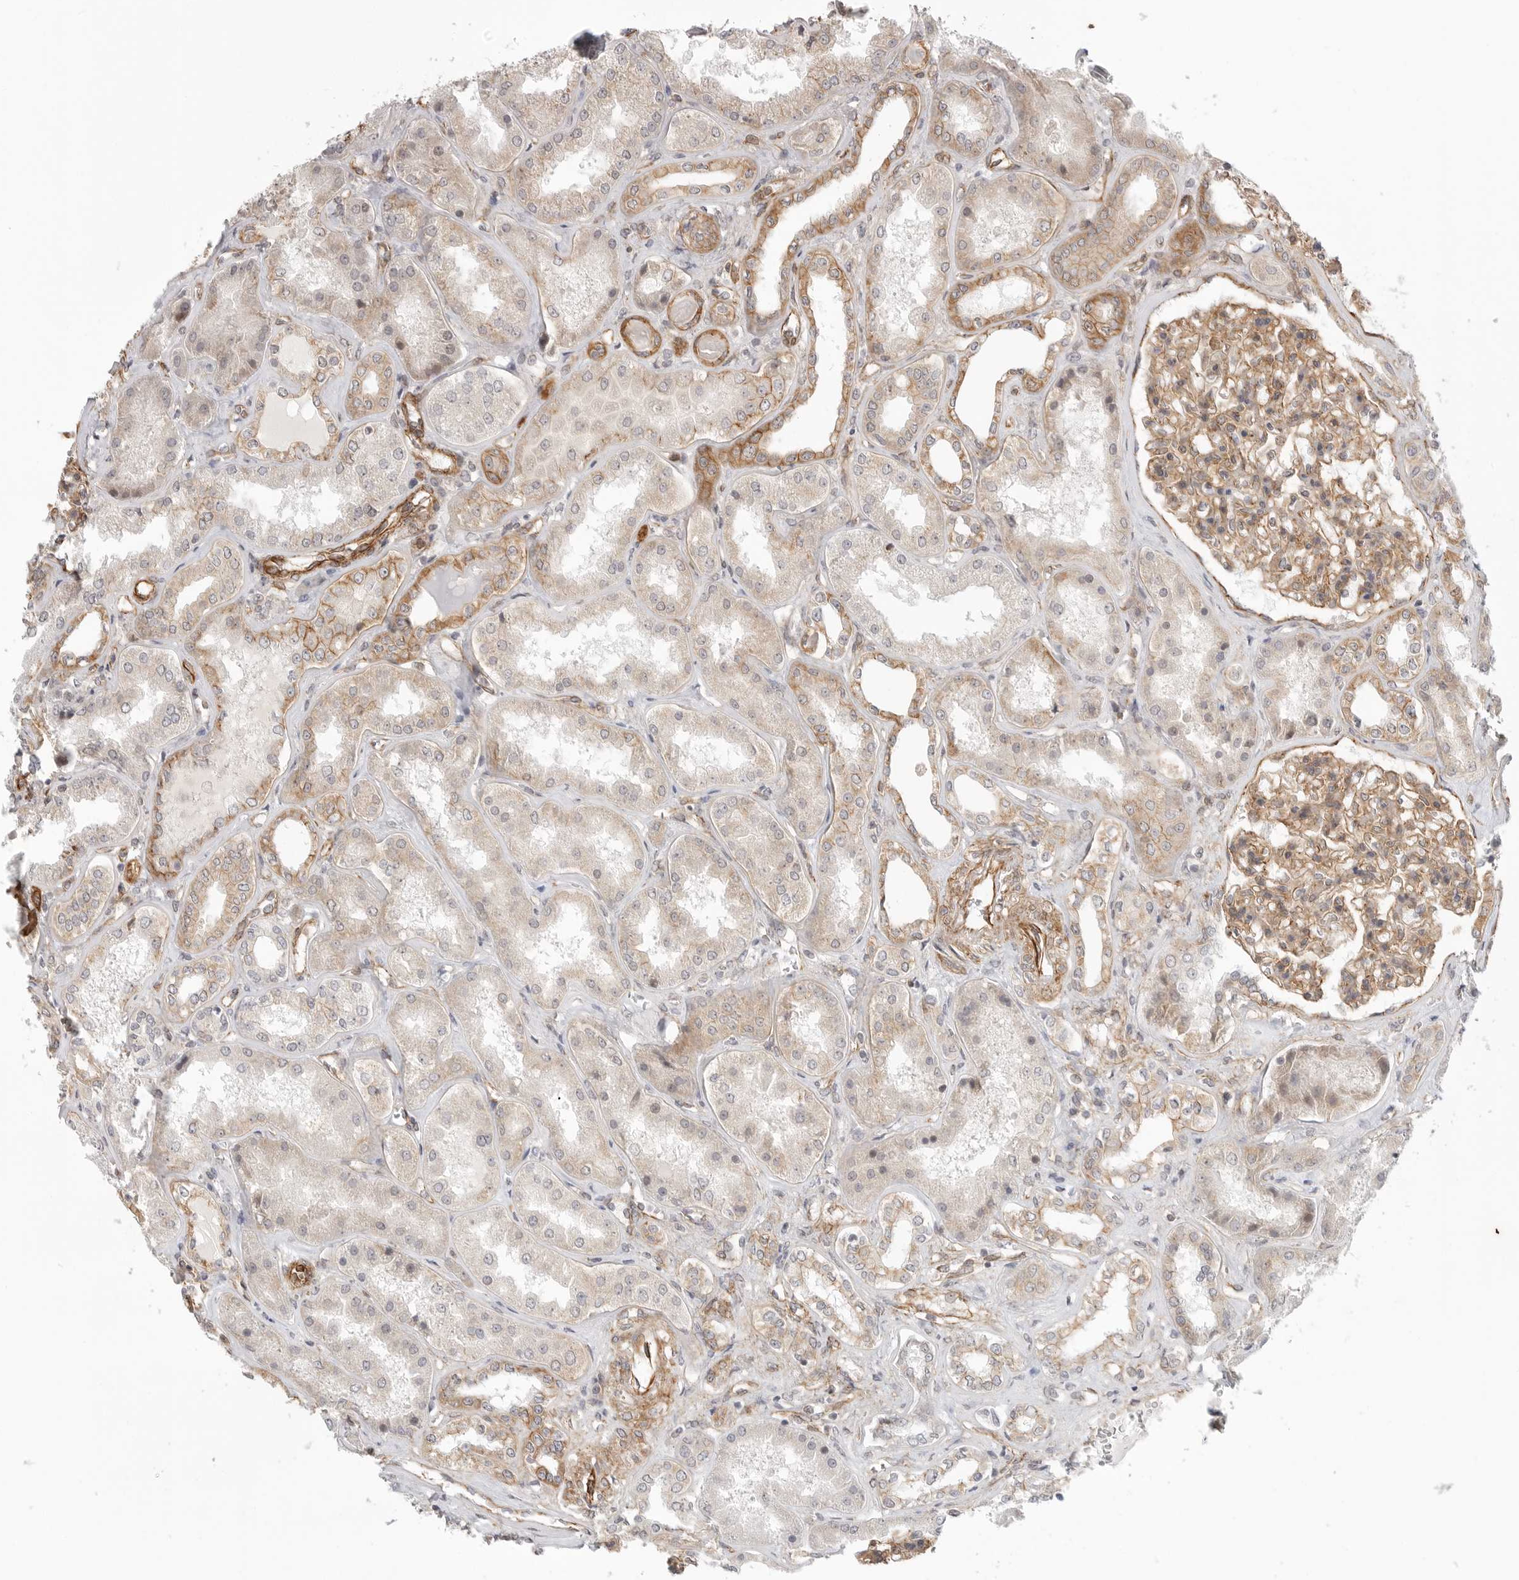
{"staining": {"intensity": "moderate", "quantity": ">75%", "location": "cytoplasmic/membranous"}, "tissue": "kidney", "cell_type": "Cells in glomeruli", "image_type": "normal", "snomed": [{"axis": "morphology", "description": "Normal tissue, NOS"}, {"axis": "topography", "description": "Kidney"}], "caption": "Immunohistochemical staining of benign kidney reveals >75% levels of moderate cytoplasmic/membranous protein positivity in approximately >75% of cells in glomeruli.", "gene": "ATOH7", "patient": {"sex": "female", "age": 56}}